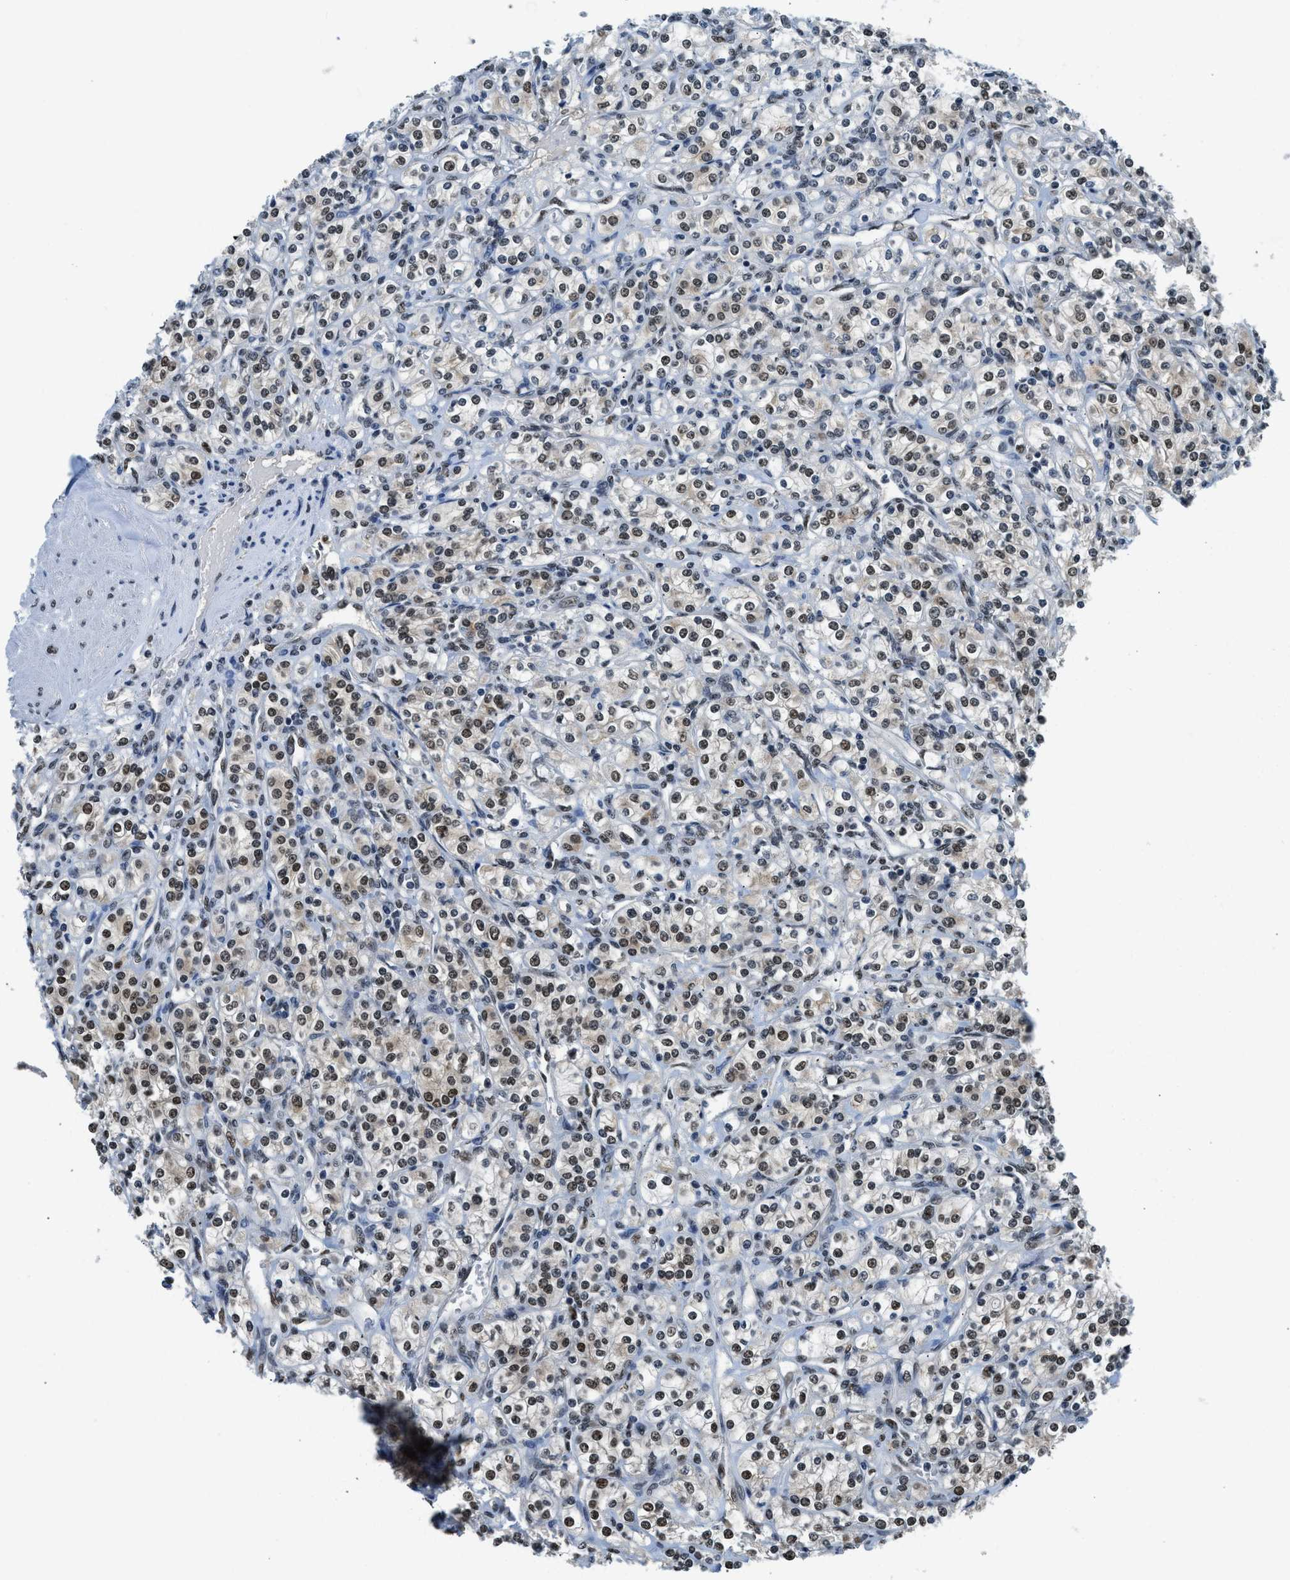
{"staining": {"intensity": "weak", "quantity": "25%-75%", "location": "nuclear"}, "tissue": "renal cancer", "cell_type": "Tumor cells", "image_type": "cancer", "snomed": [{"axis": "morphology", "description": "Adenocarcinoma, NOS"}, {"axis": "topography", "description": "Kidney"}], "caption": "Immunohistochemistry (IHC) image of human adenocarcinoma (renal) stained for a protein (brown), which shows low levels of weak nuclear expression in approximately 25%-75% of tumor cells.", "gene": "ALX1", "patient": {"sex": "male", "age": 77}}